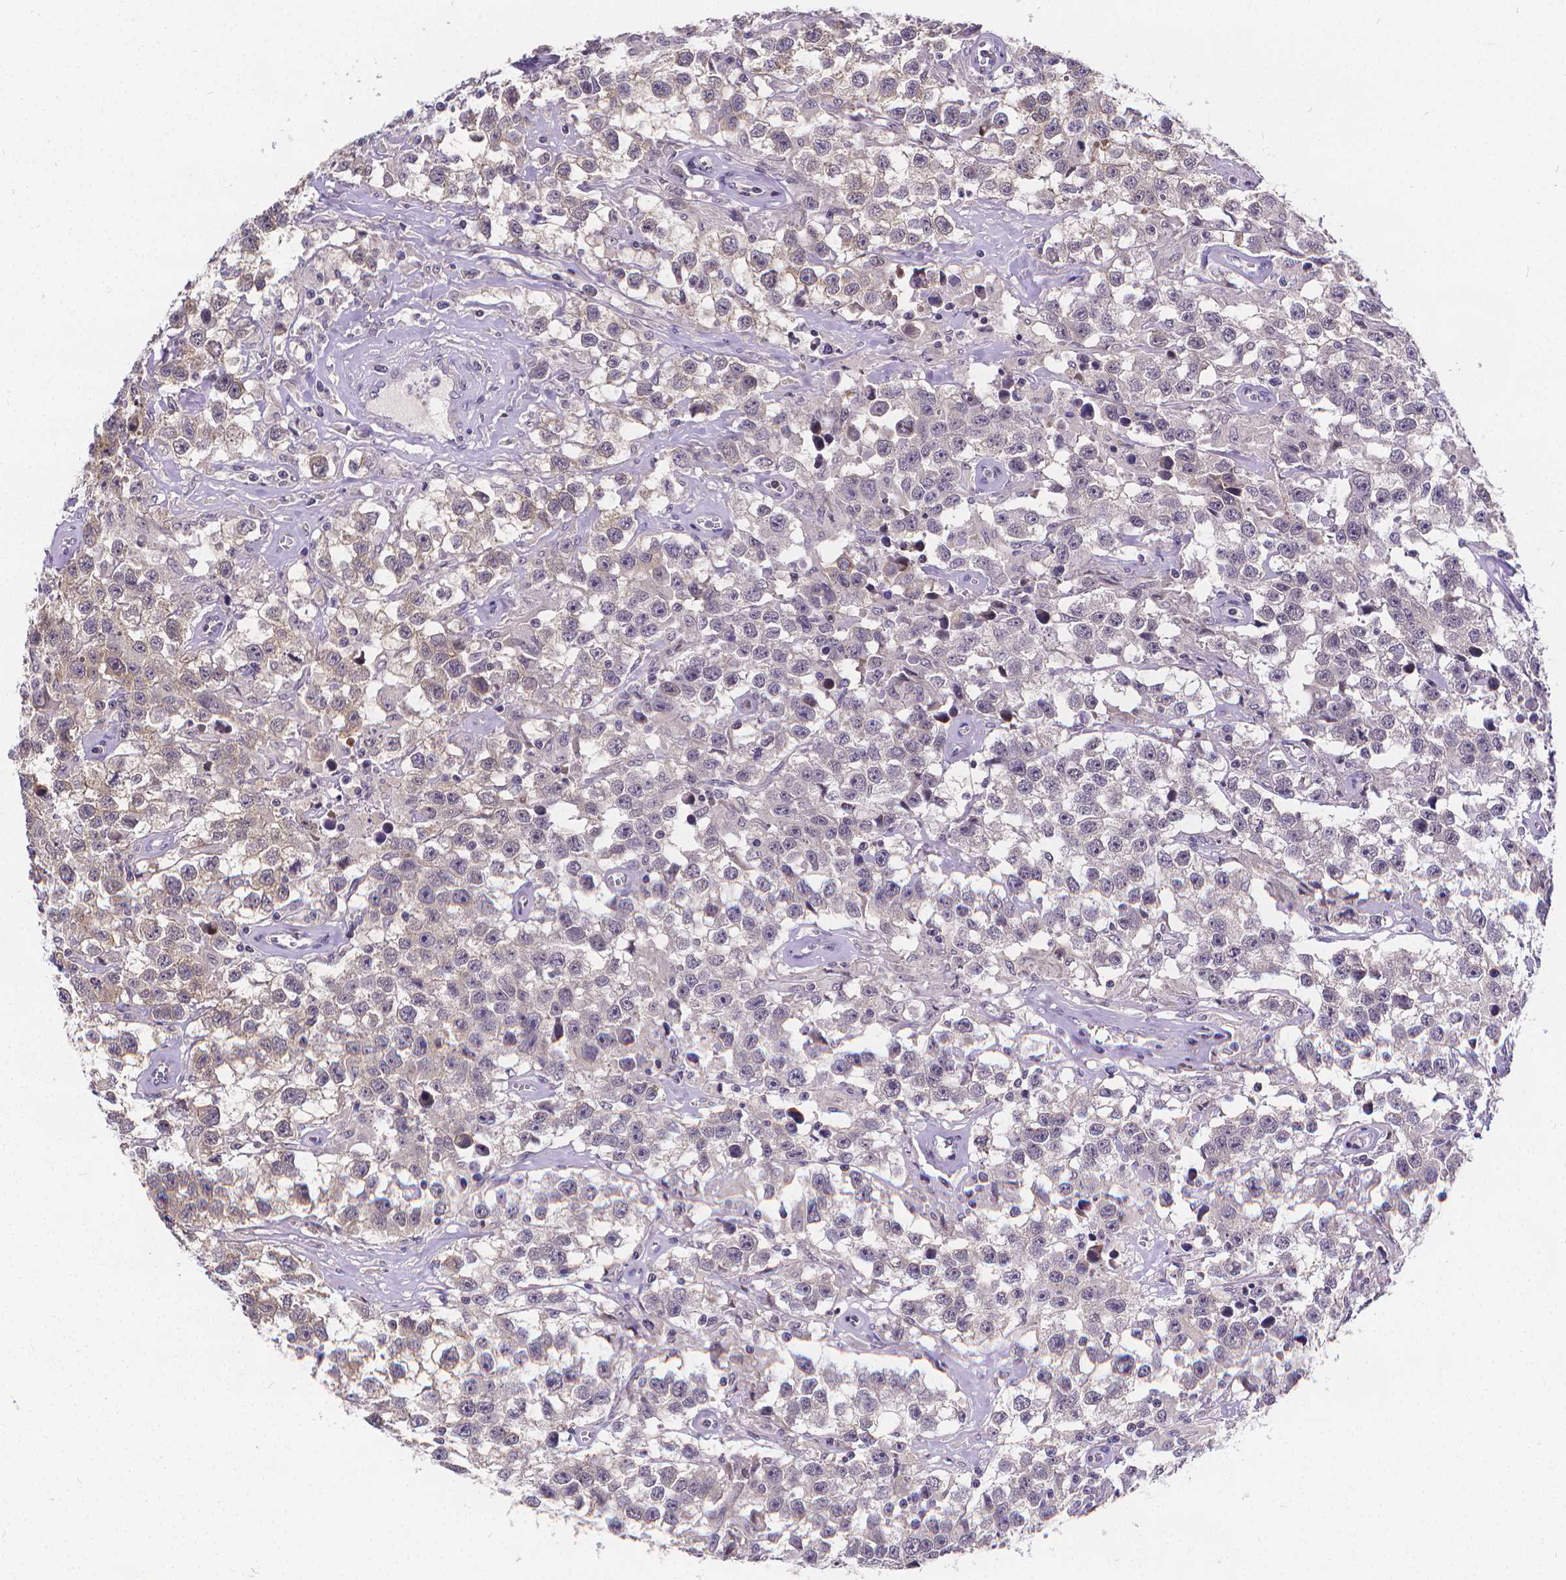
{"staining": {"intensity": "negative", "quantity": "none", "location": "none"}, "tissue": "testis cancer", "cell_type": "Tumor cells", "image_type": "cancer", "snomed": [{"axis": "morphology", "description": "Seminoma, NOS"}, {"axis": "topography", "description": "Testis"}], "caption": "Tumor cells are negative for protein expression in human testis cancer (seminoma).", "gene": "GLRB", "patient": {"sex": "male", "age": 43}}